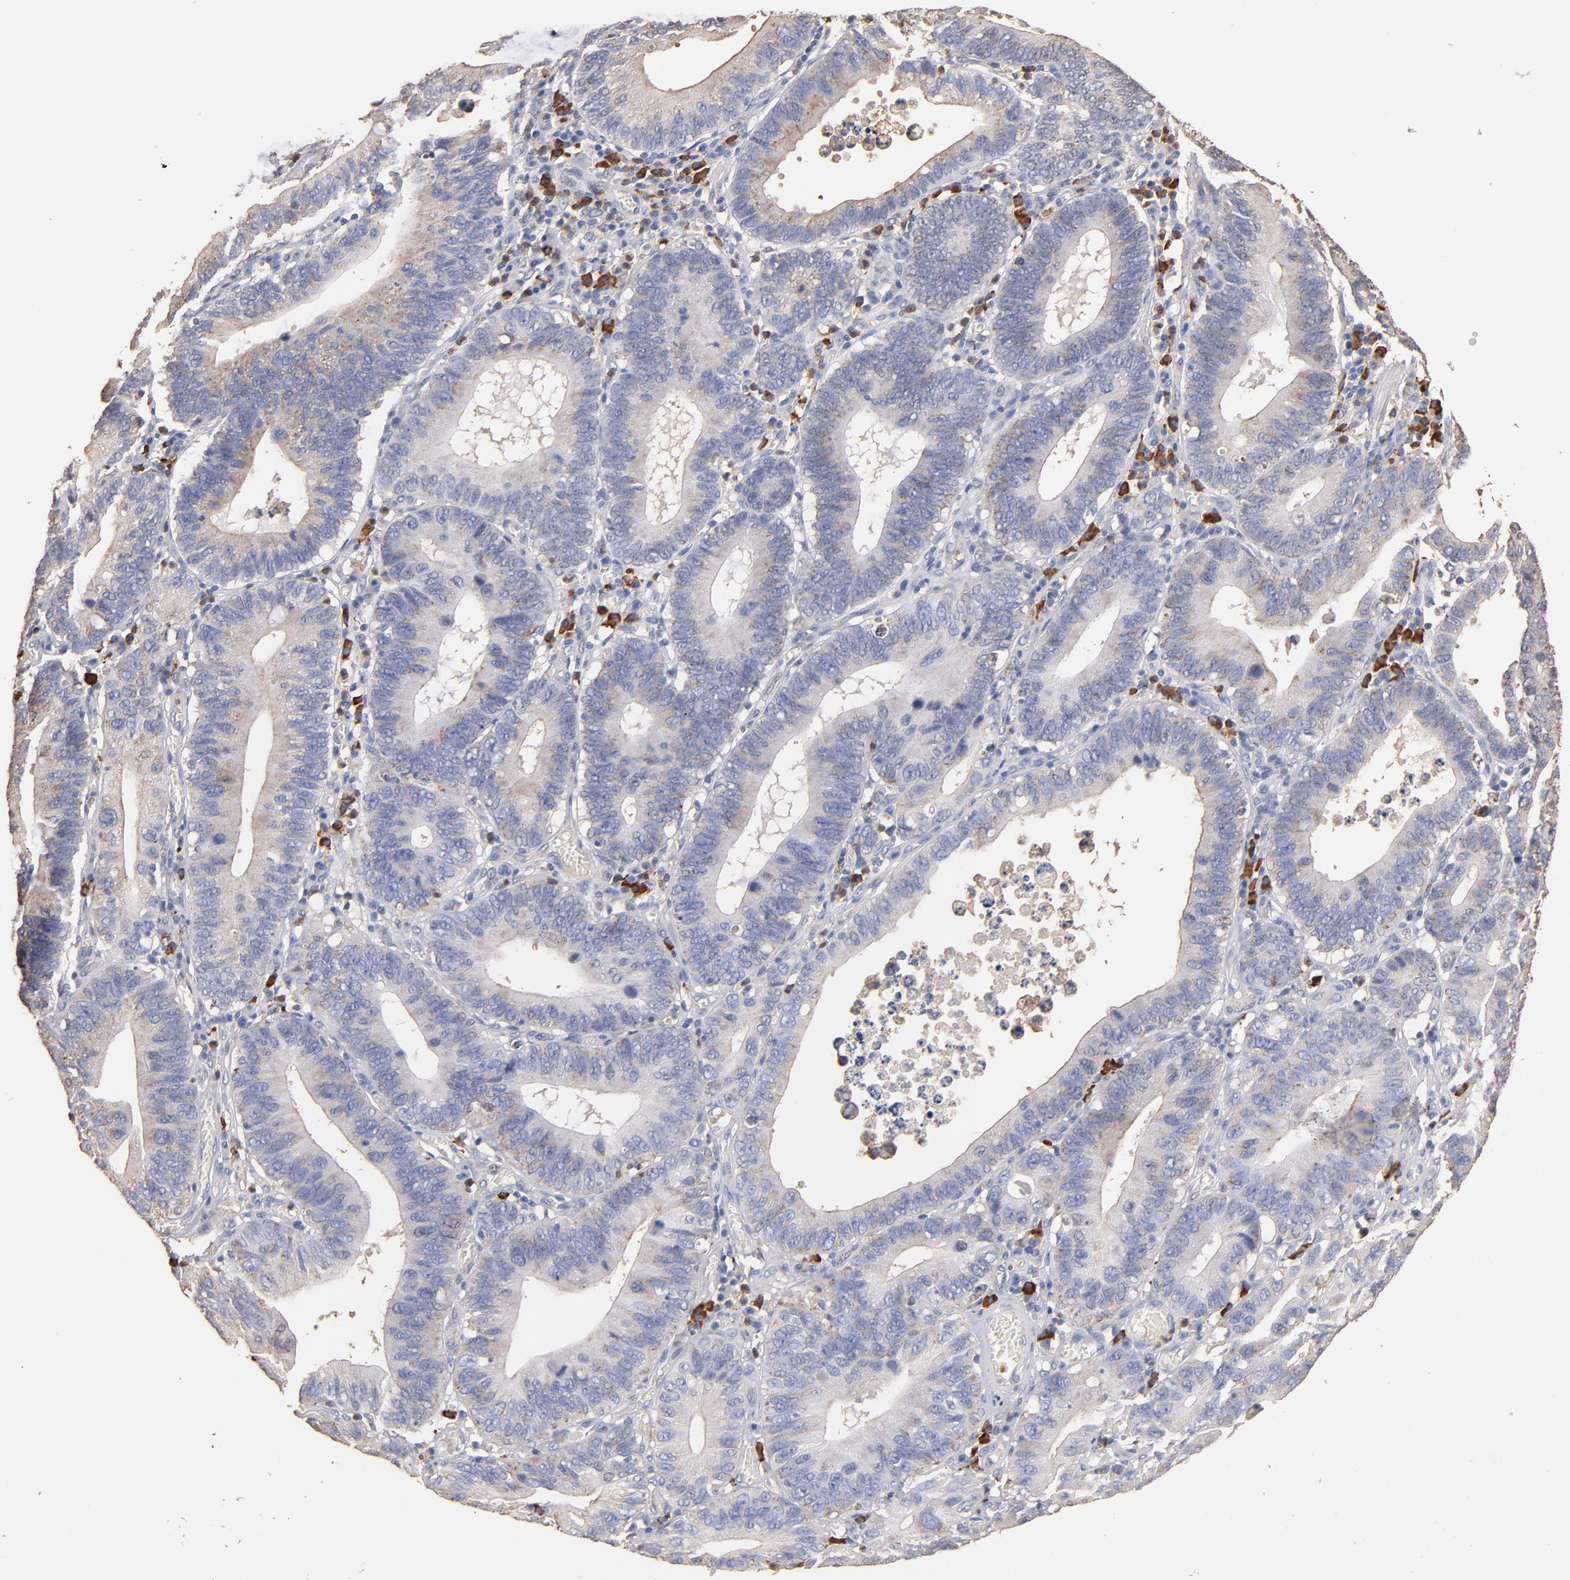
{"staining": {"intensity": "weak", "quantity": "25%-75%", "location": "cytoplasmic/membranous"}, "tissue": "stomach cancer", "cell_type": "Tumor cells", "image_type": "cancer", "snomed": [{"axis": "morphology", "description": "Adenocarcinoma, NOS"}, {"axis": "topography", "description": "Stomach"}, {"axis": "topography", "description": "Gastric cardia"}], "caption": "Protein expression analysis of human stomach adenocarcinoma reveals weak cytoplasmic/membranous expression in about 25%-75% of tumor cells. Immunohistochemistry (ihc) stains the protein of interest in brown and the nuclei are stained blue.", "gene": "RO60", "patient": {"sex": "male", "age": 59}}